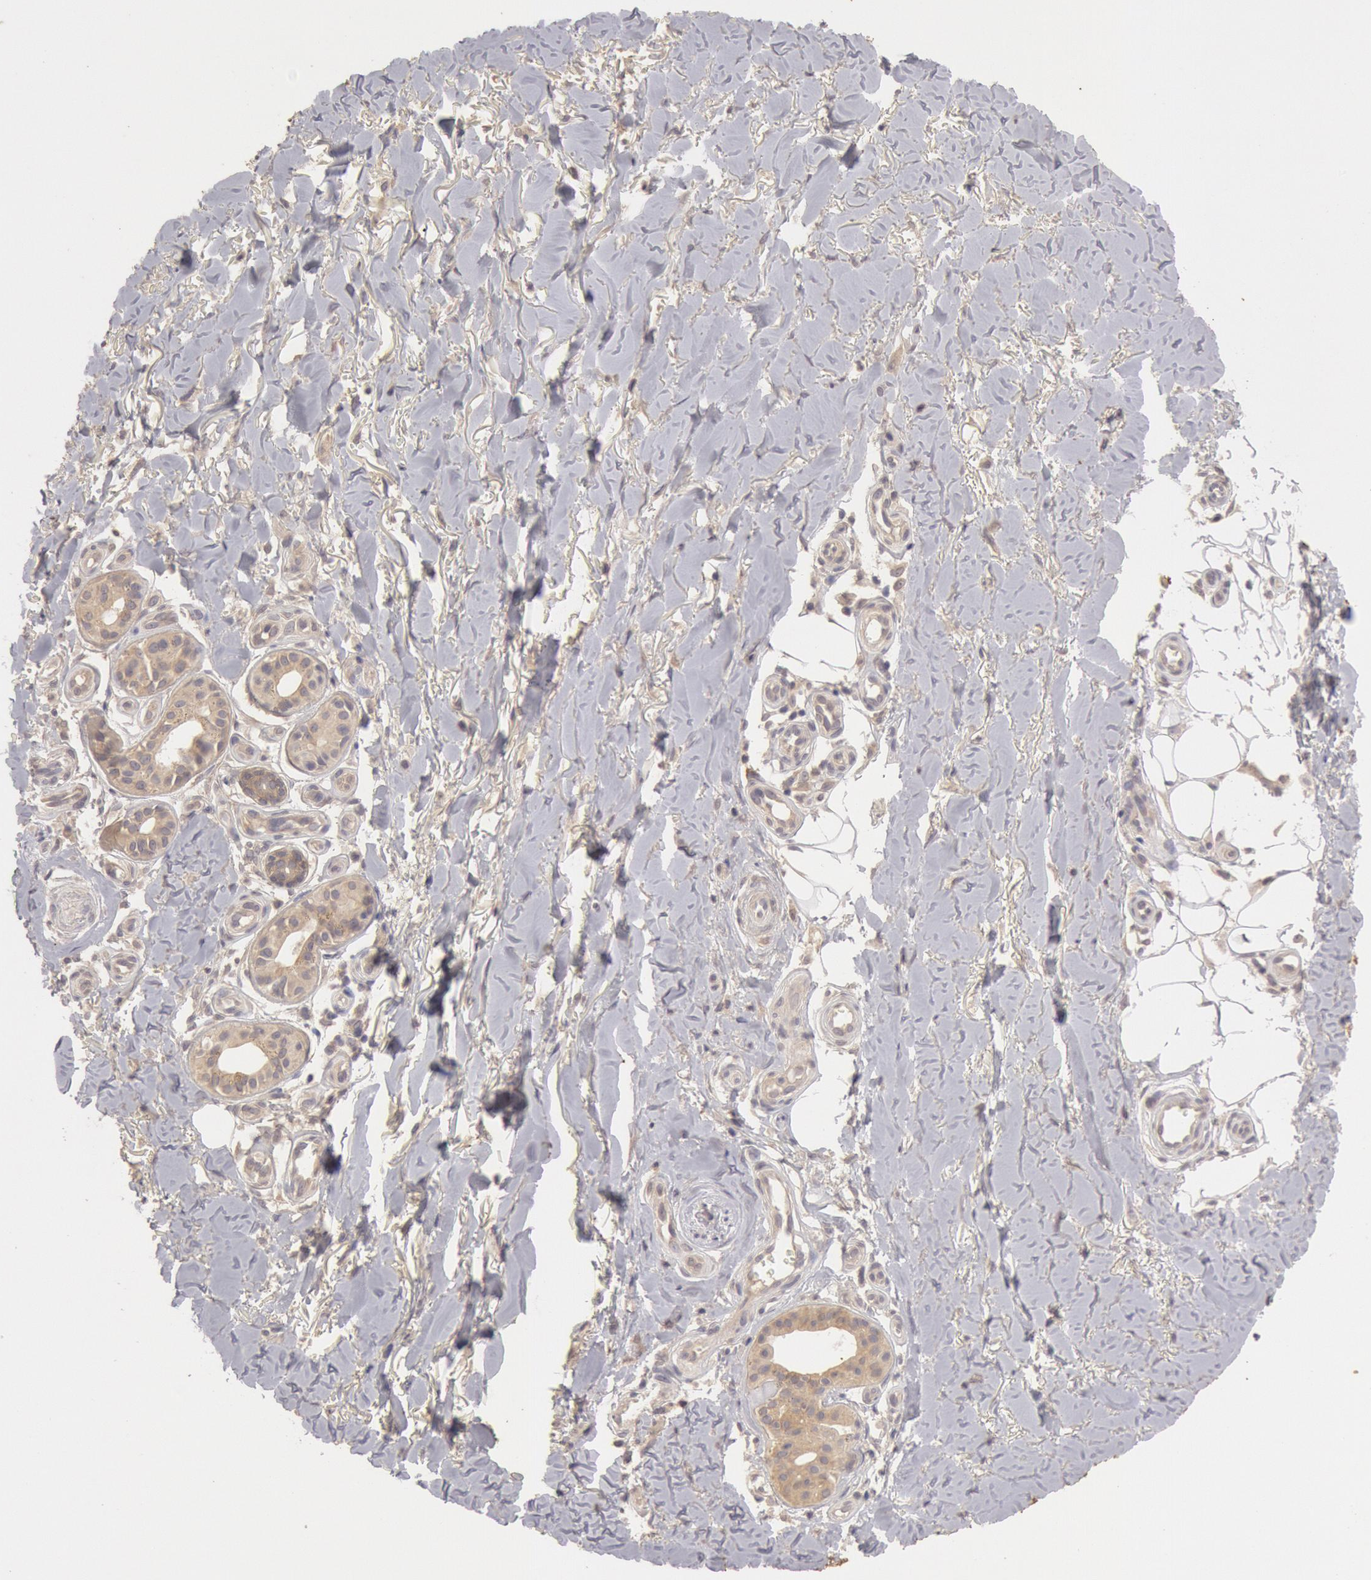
{"staining": {"intensity": "weak", "quantity": "25%-75%", "location": "cytoplasmic/membranous"}, "tissue": "skin cancer", "cell_type": "Tumor cells", "image_type": "cancer", "snomed": [{"axis": "morphology", "description": "Basal cell carcinoma"}, {"axis": "topography", "description": "Skin"}], "caption": "A brown stain highlights weak cytoplasmic/membranous positivity of a protein in human skin cancer tumor cells.", "gene": "ZFP36L1", "patient": {"sex": "male", "age": 81}}